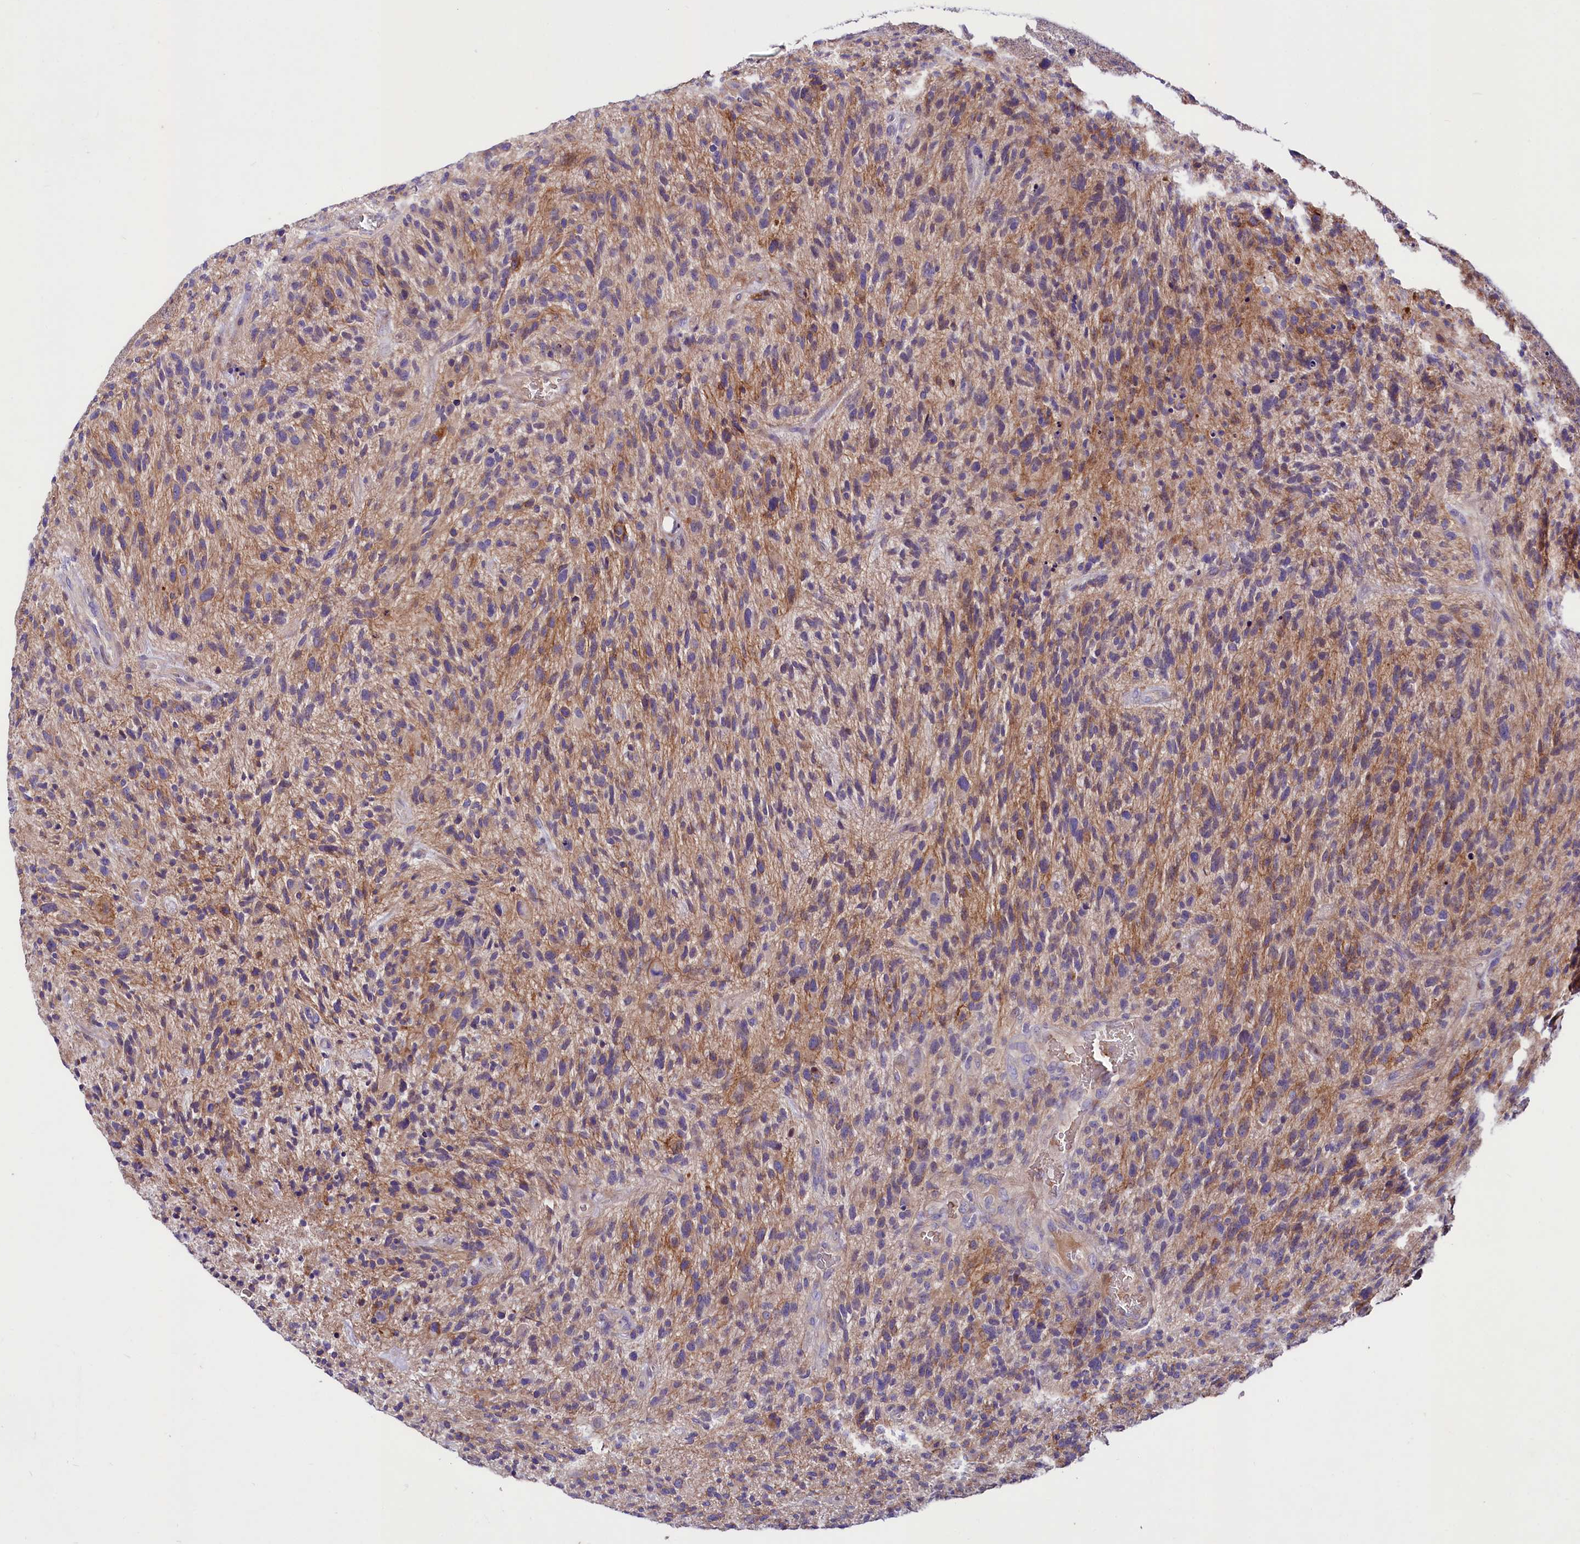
{"staining": {"intensity": "weak", "quantity": "<25%", "location": "cytoplasmic/membranous"}, "tissue": "glioma", "cell_type": "Tumor cells", "image_type": "cancer", "snomed": [{"axis": "morphology", "description": "Glioma, malignant, High grade"}, {"axis": "topography", "description": "Brain"}], "caption": "This is a histopathology image of immunohistochemistry staining of malignant glioma (high-grade), which shows no expression in tumor cells.", "gene": "ABHD5", "patient": {"sex": "male", "age": 47}}